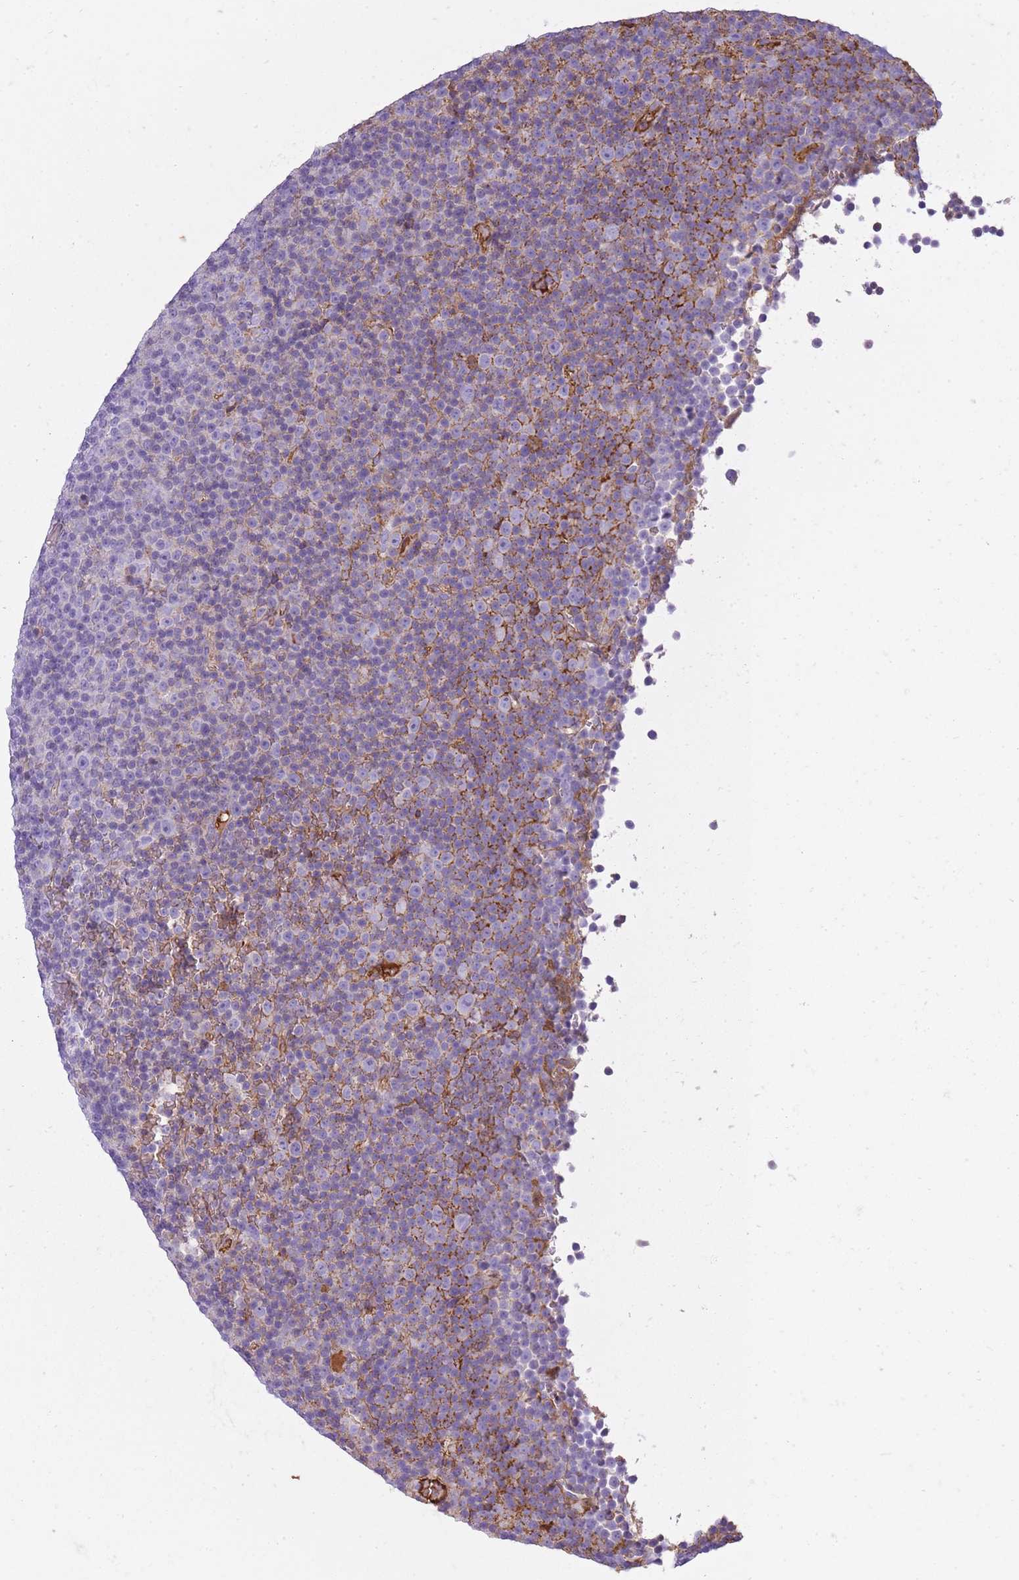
{"staining": {"intensity": "negative", "quantity": "none", "location": "none"}, "tissue": "lymphoma", "cell_type": "Tumor cells", "image_type": "cancer", "snomed": [{"axis": "morphology", "description": "Malignant lymphoma, non-Hodgkin's type, Low grade"}, {"axis": "topography", "description": "Lymph node"}], "caption": "Tumor cells show no significant protein expression in lymphoma.", "gene": "IGKV1D-42", "patient": {"sex": "female", "age": 67}}